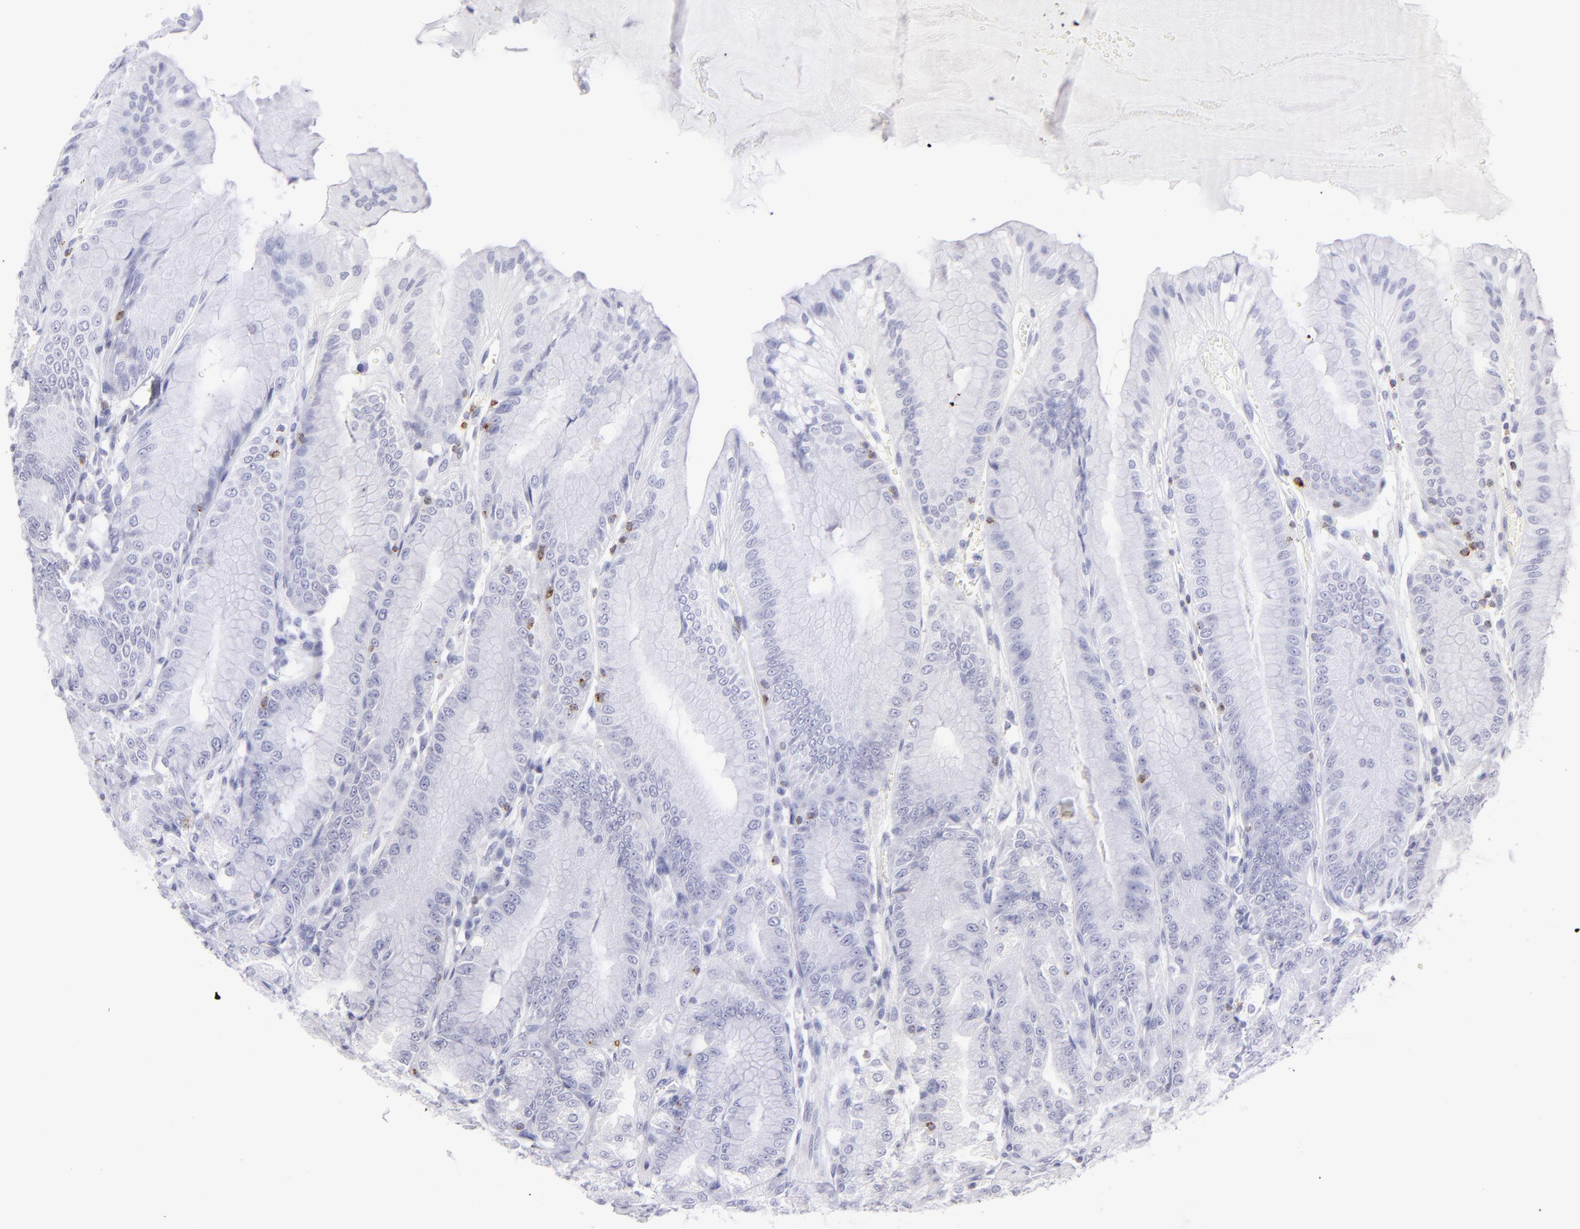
{"staining": {"intensity": "negative", "quantity": "none", "location": "none"}, "tissue": "stomach", "cell_type": "Glandular cells", "image_type": "normal", "snomed": [{"axis": "morphology", "description": "Normal tissue, NOS"}, {"axis": "topography", "description": "Stomach, lower"}], "caption": "IHC micrograph of normal stomach: human stomach stained with DAB (3,3'-diaminobenzidine) displays no significant protein positivity in glandular cells.", "gene": "PRF1", "patient": {"sex": "male", "age": 71}}